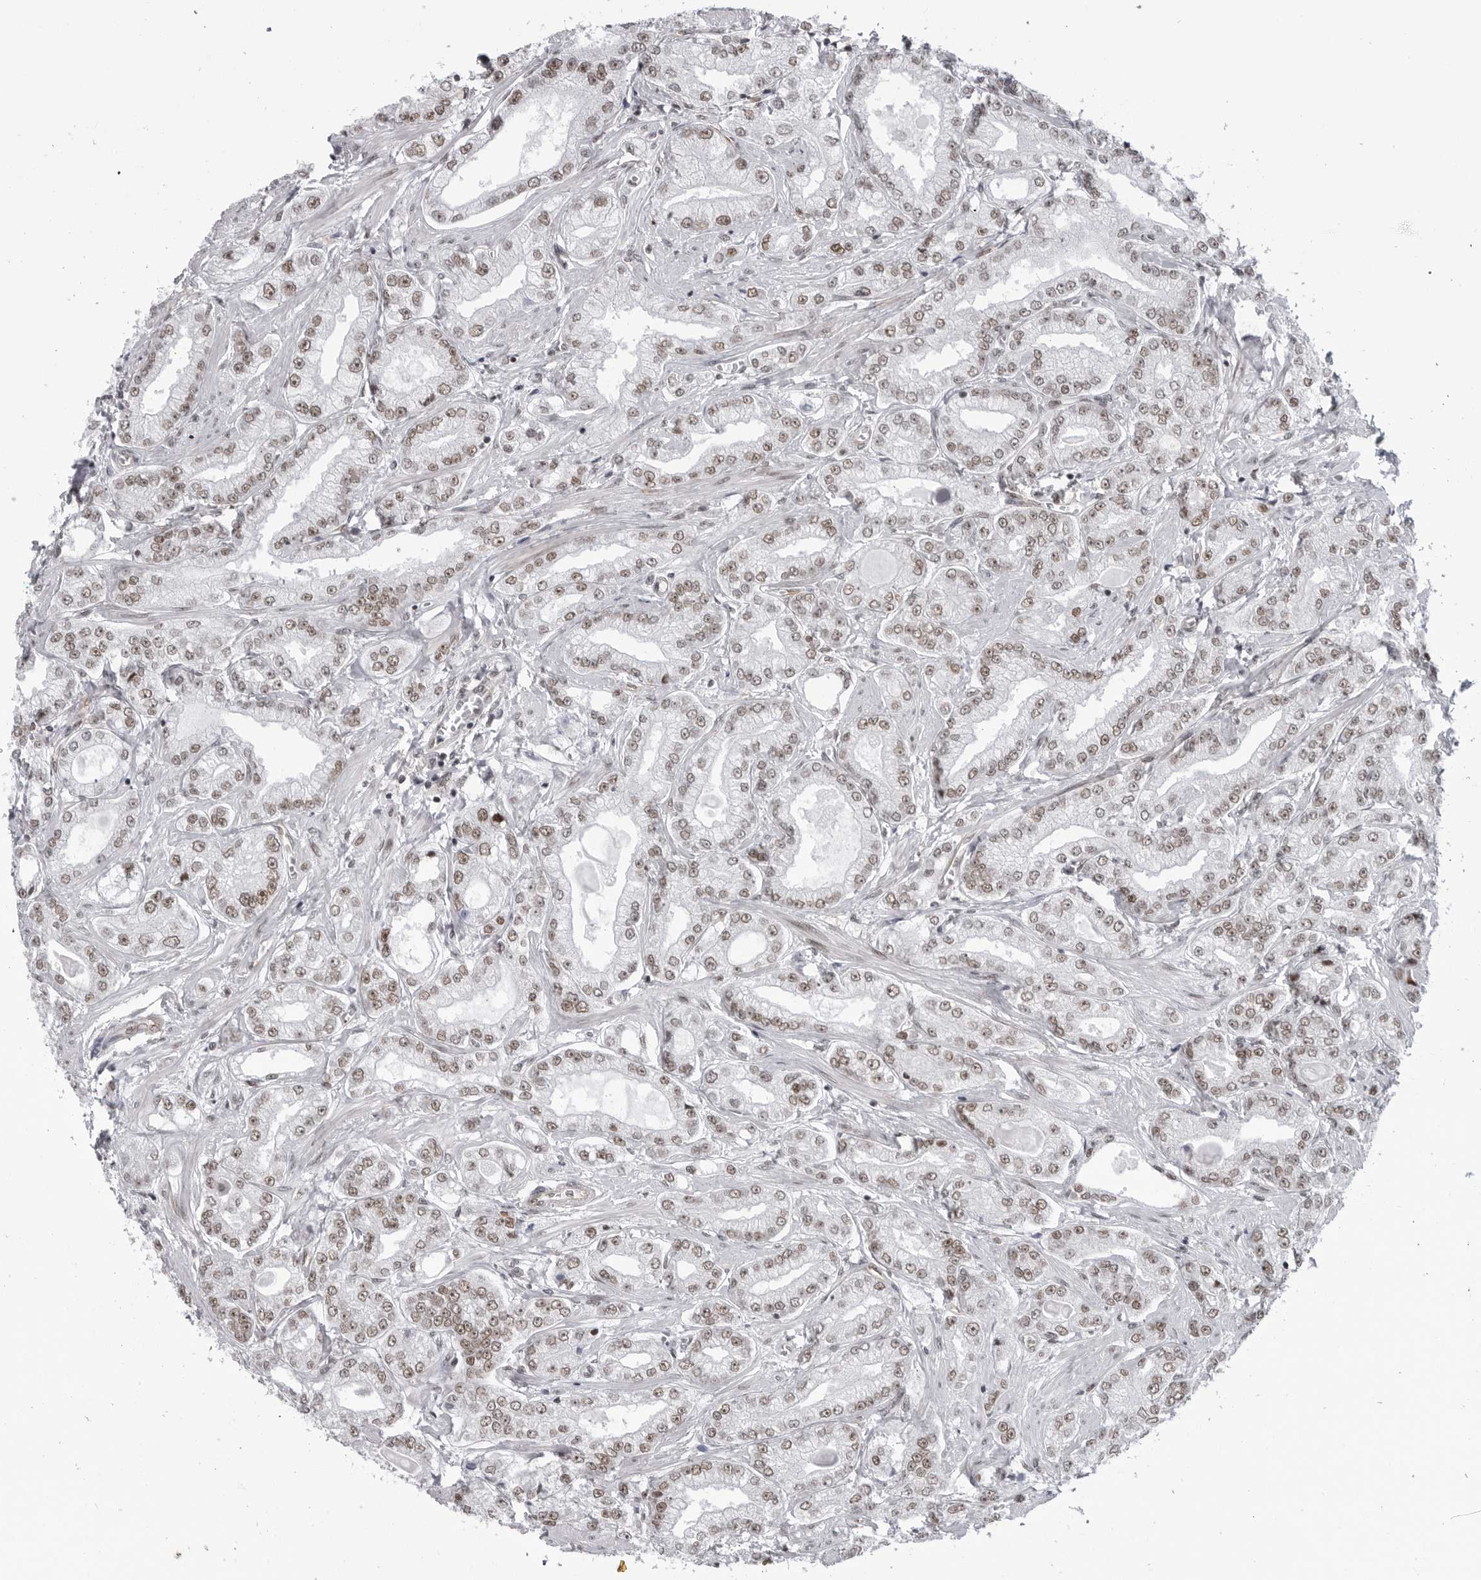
{"staining": {"intensity": "moderate", "quantity": ">75%", "location": "nuclear"}, "tissue": "prostate cancer", "cell_type": "Tumor cells", "image_type": "cancer", "snomed": [{"axis": "morphology", "description": "Adenocarcinoma, Low grade"}, {"axis": "topography", "description": "Prostate"}], "caption": "Adenocarcinoma (low-grade) (prostate) tissue displays moderate nuclear staining in about >75% of tumor cells", "gene": "RNF26", "patient": {"sex": "male", "age": 62}}